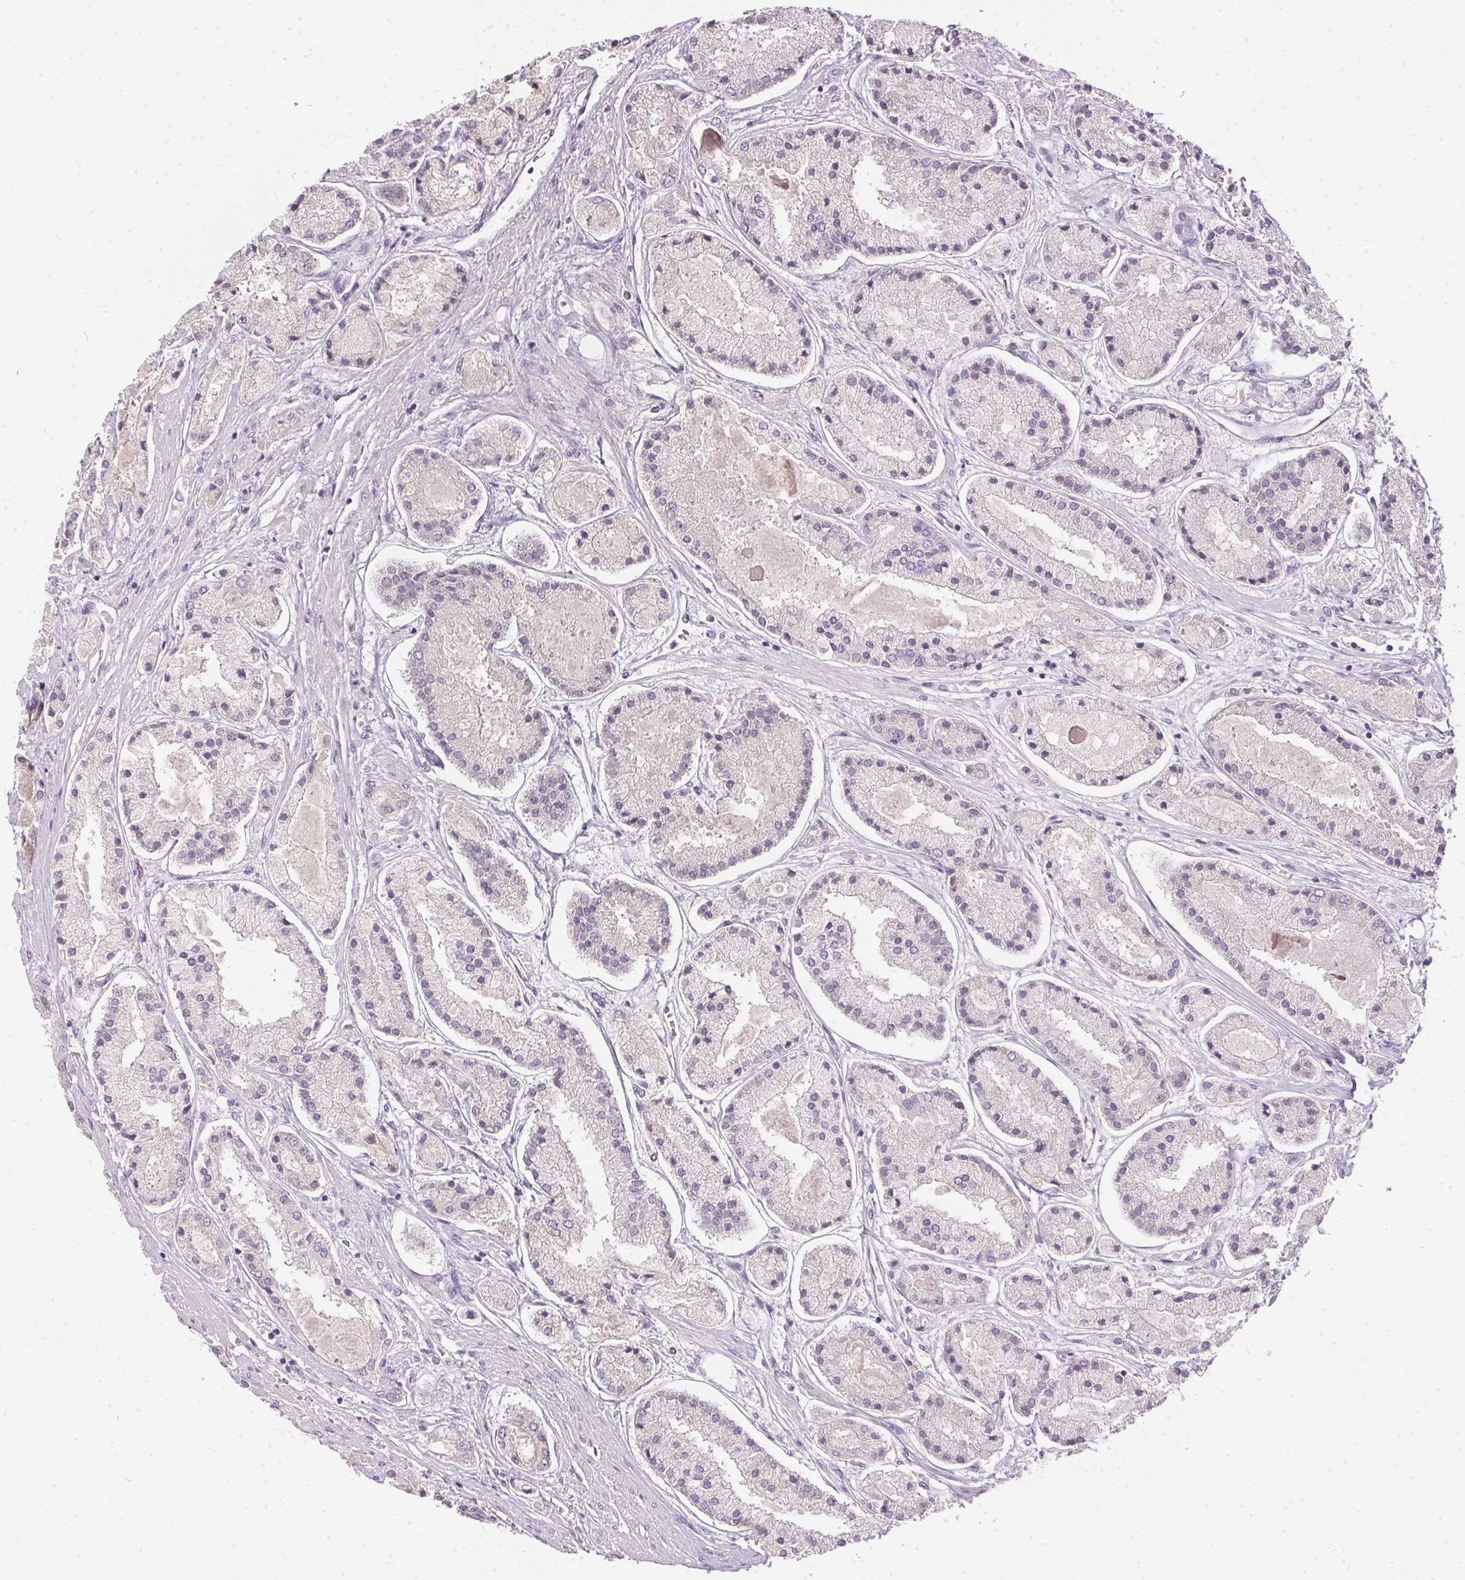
{"staining": {"intensity": "negative", "quantity": "none", "location": "none"}, "tissue": "prostate cancer", "cell_type": "Tumor cells", "image_type": "cancer", "snomed": [{"axis": "morphology", "description": "Adenocarcinoma, High grade"}, {"axis": "topography", "description": "Prostate"}], "caption": "Tumor cells are negative for protein expression in human prostate cancer. Nuclei are stained in blue.", "gene": "TTC23L", "patient": {"sex": "male", "age": 67}}